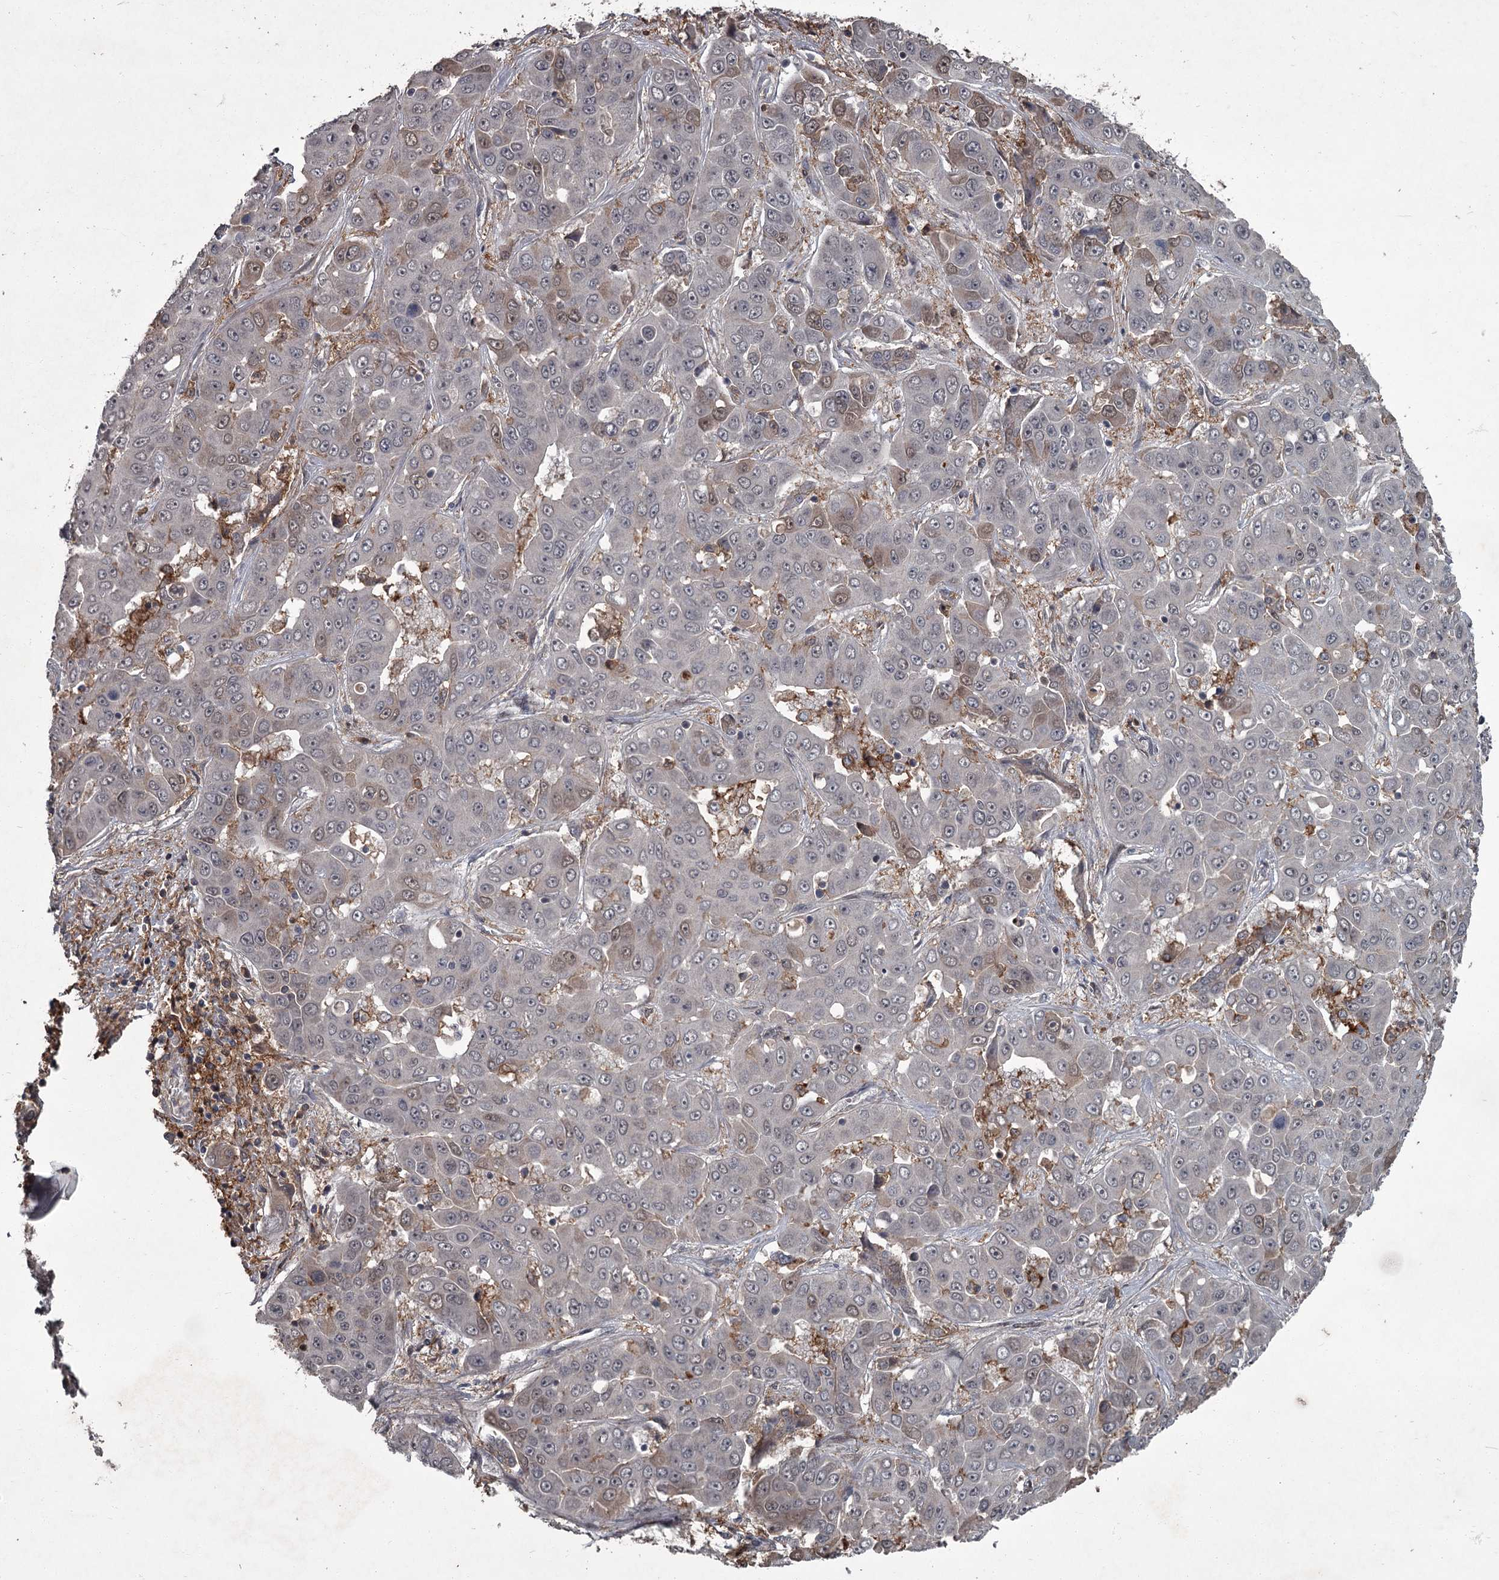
{"staining": {"intensity": "weak", "quantity": "25%-75%", "location": "nuclear"}, "tissue": "liver cancer", "cell_type": "Tumor cells", "image_type": "cancer", "snomed": [{"axis": "morphology", "description": "Cholangiocarcinoma"}, {"axis": "topography", "description": "Liver"}], "caption": "Liver cancer stained with DAB (3,3'-diaminobenzidine) immunohistochemistry (IHC) shows low levels of weak nuclear staining in approximately 25%-75% of tumor cells.", "gene": "FLVCR2", "patient": {"sex": "female", "age": 52}}